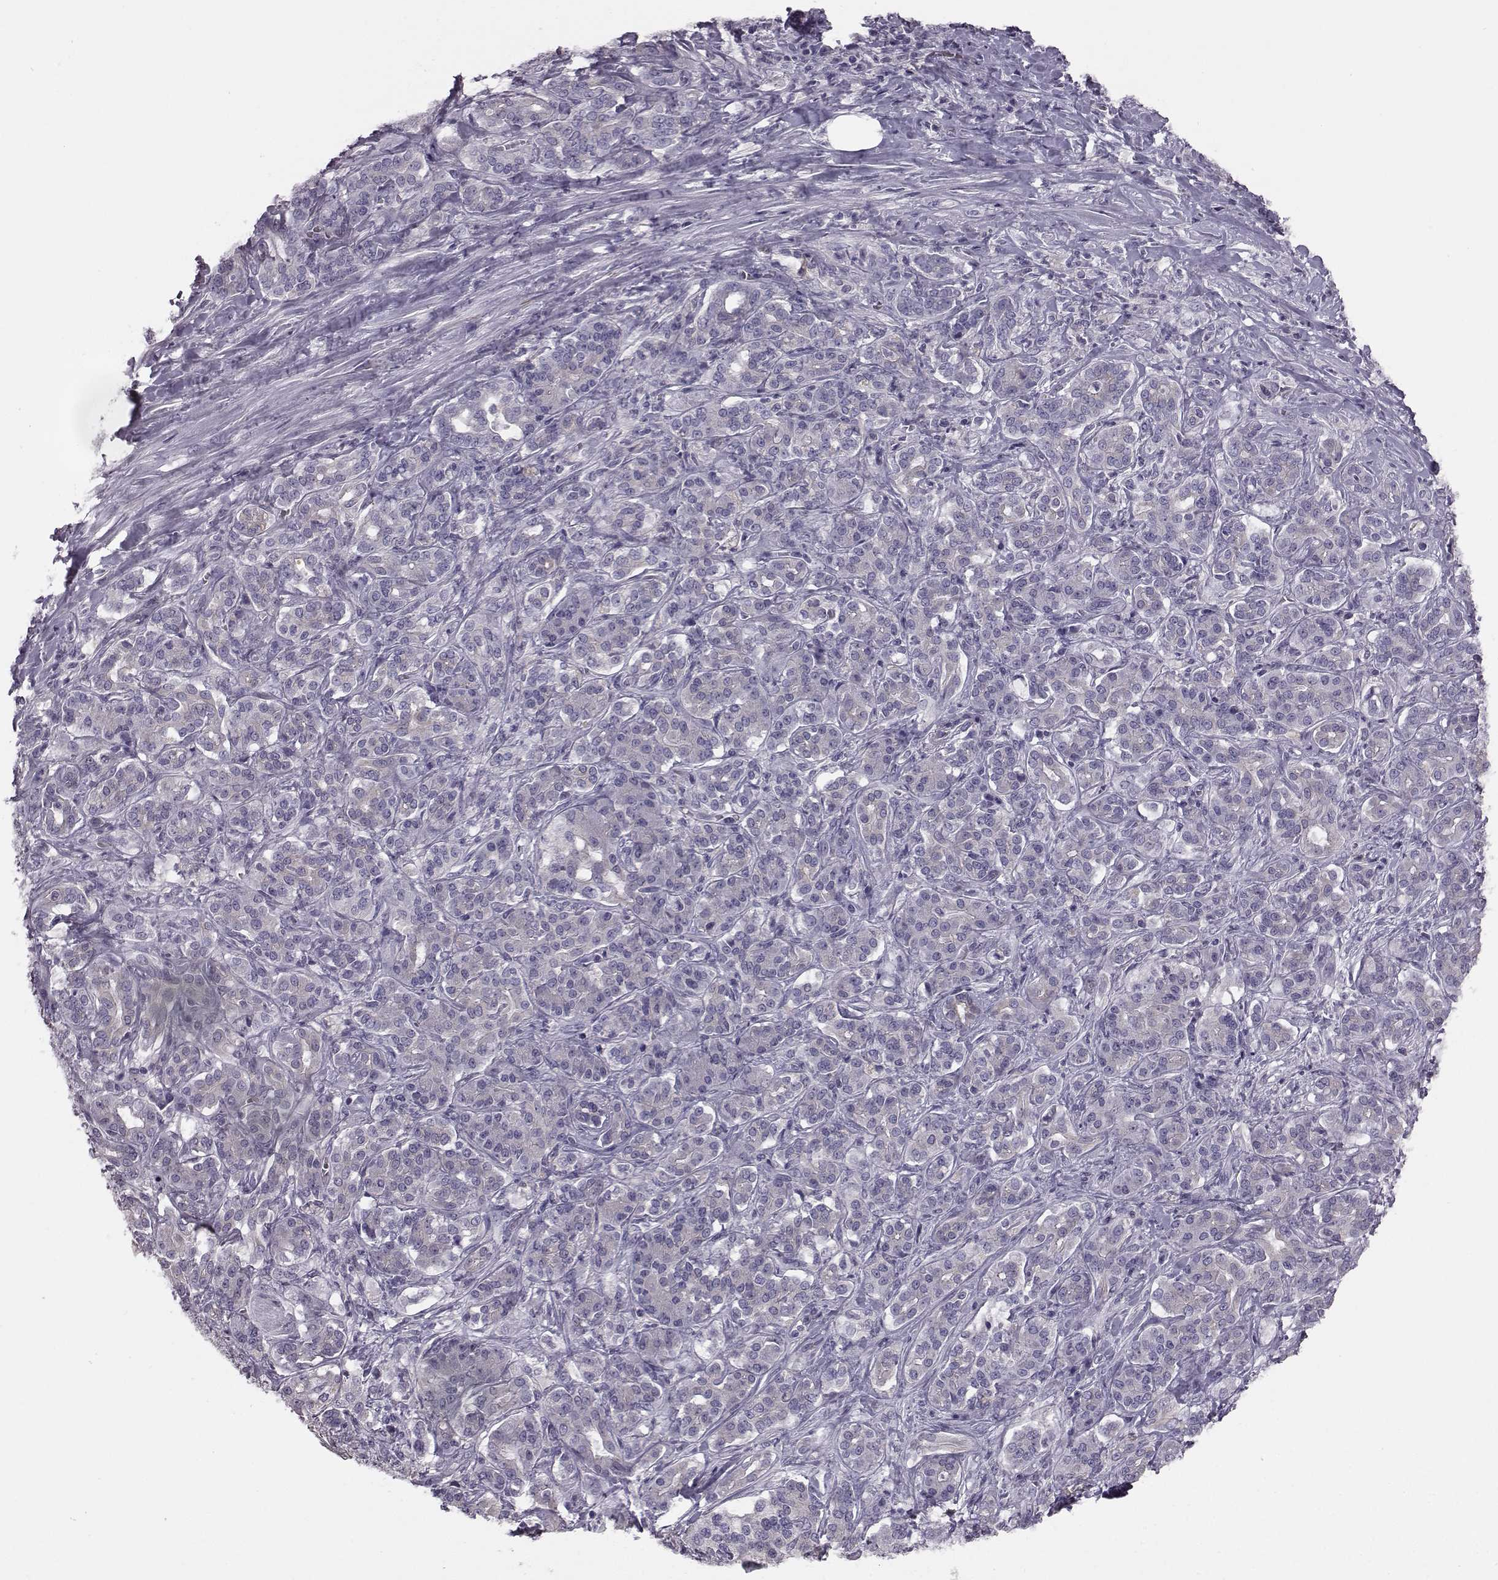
{"staining": {"intensity": "negative", "quantity": "none", "location": "none"}, "tissue": "pancreatic cancer", "cell_type": "Tumor cells", "image_type": "cancer", "snomed": [{"axis": "morphology", "description": "Normal tissue, NOS"}, {"axis": "morphology", "description": "Inflammation, NOS"}, {"axis": "morphology", "description": "Adenocarcinoma, NOS"}, {"axis": "topography", "description": "Pancreas"}], "caption": "A histopathology image of pancreatic adenocarcinoma stained for a protein exhibits no brown staining in tumor cells.", "gene": "KRT85", "patient": {"sex": "male", "age": 57}}